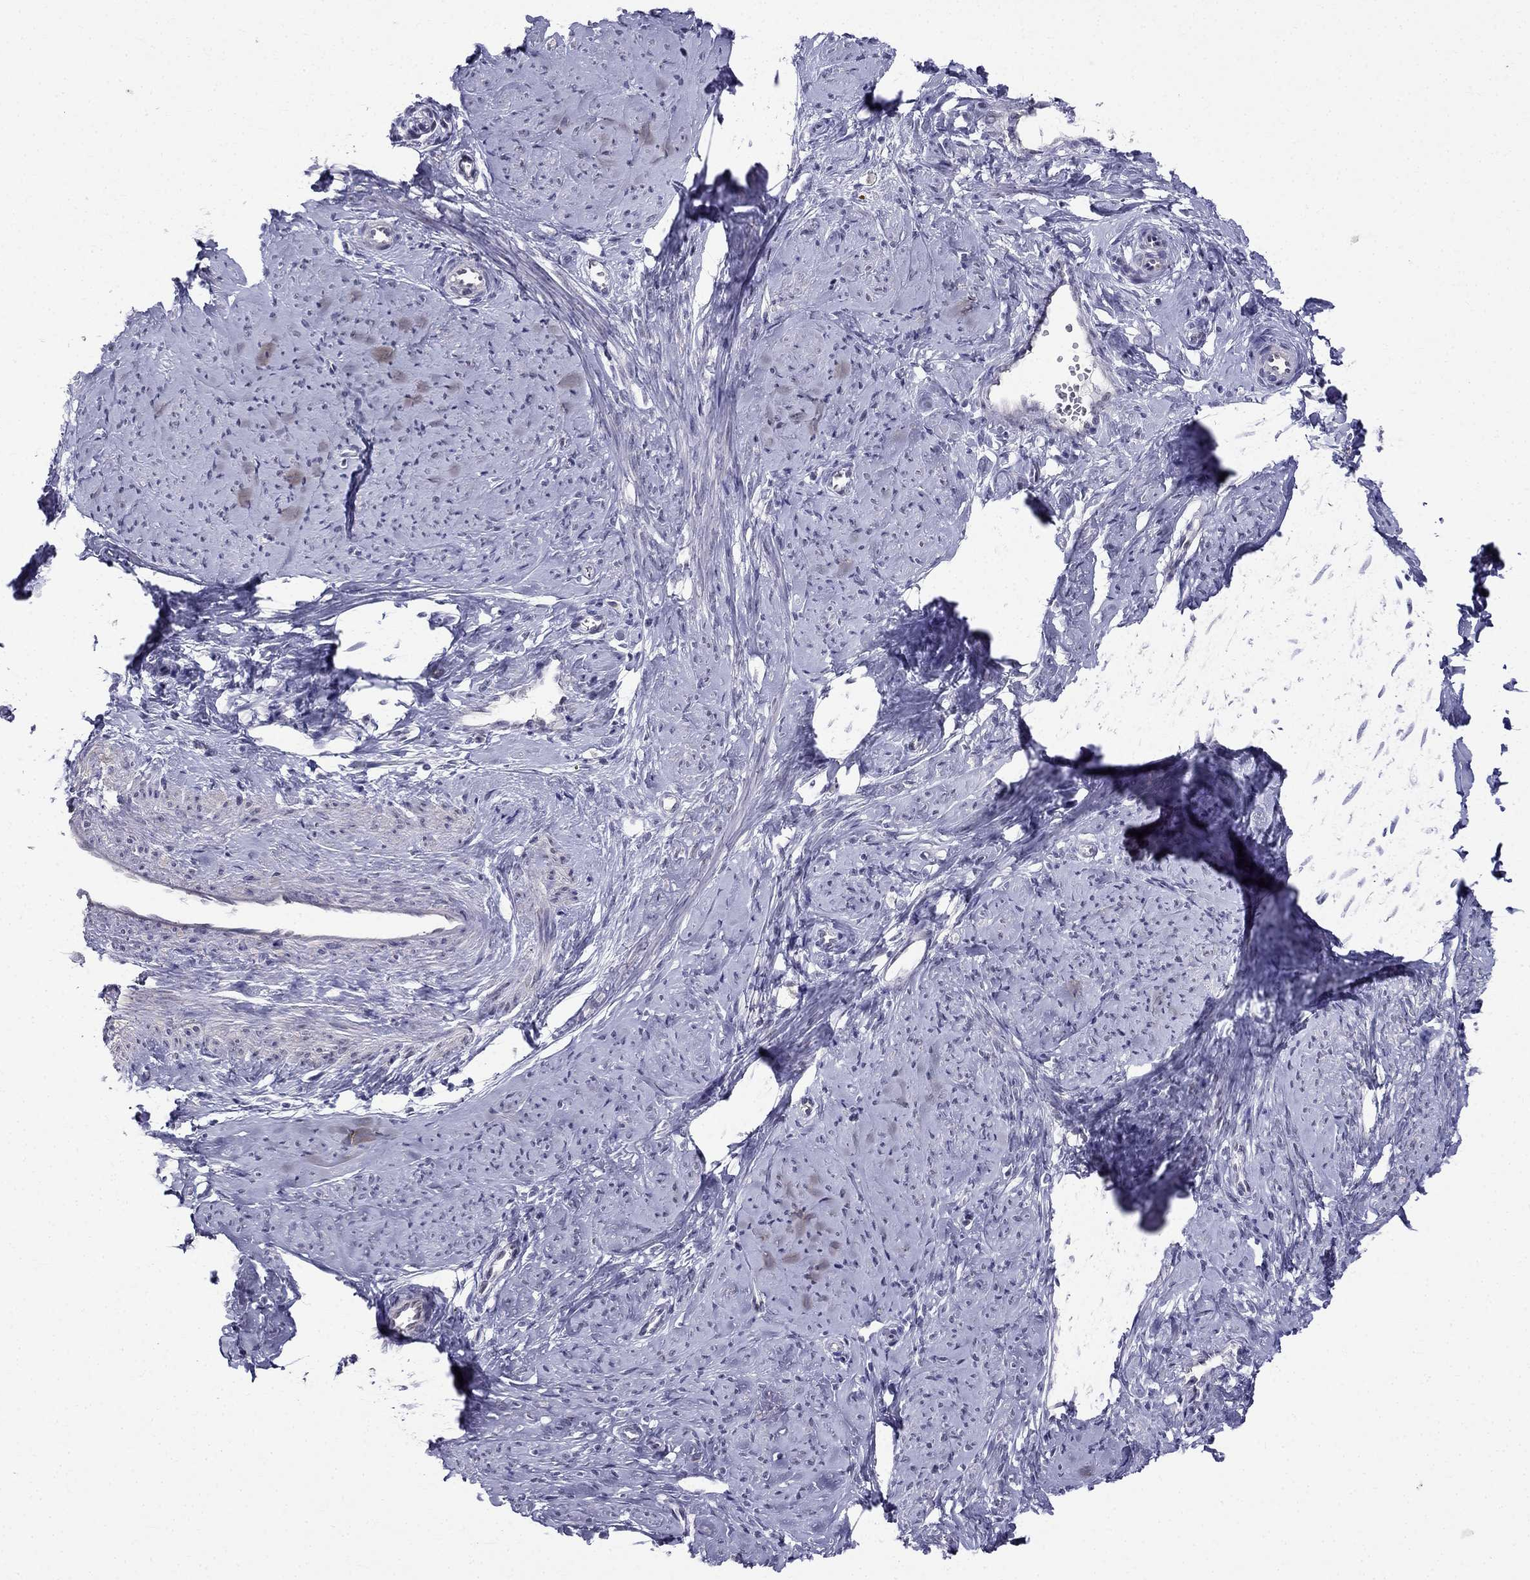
{"staining": {"intensity": "weak", "quantity": "25%-75%", "location": "cytoplasmic/membranous"}, "tissue": "smooth muscle", "cell_type": "Smooth muscle cells", "image_type": "normal", "snomed": [{"axis": "morphology", "description": "Normal tissue, NOS"}, {"axis": "topography", "description": "Smooth muscle"}], "caption": "Immunohistochemistry (IHC) histopathology image of normal smooth muscle: smooth muscle stained using immunohistochemistry (IHC) reveals low levels of weak protein expression localized specifically in the cytoplasmic/membranous of smooth muscle cells, appearing as a cytoplasmic/membranous brown color.", "gene": "BAG5", "patient": {"sex": "female", "age": 48}}